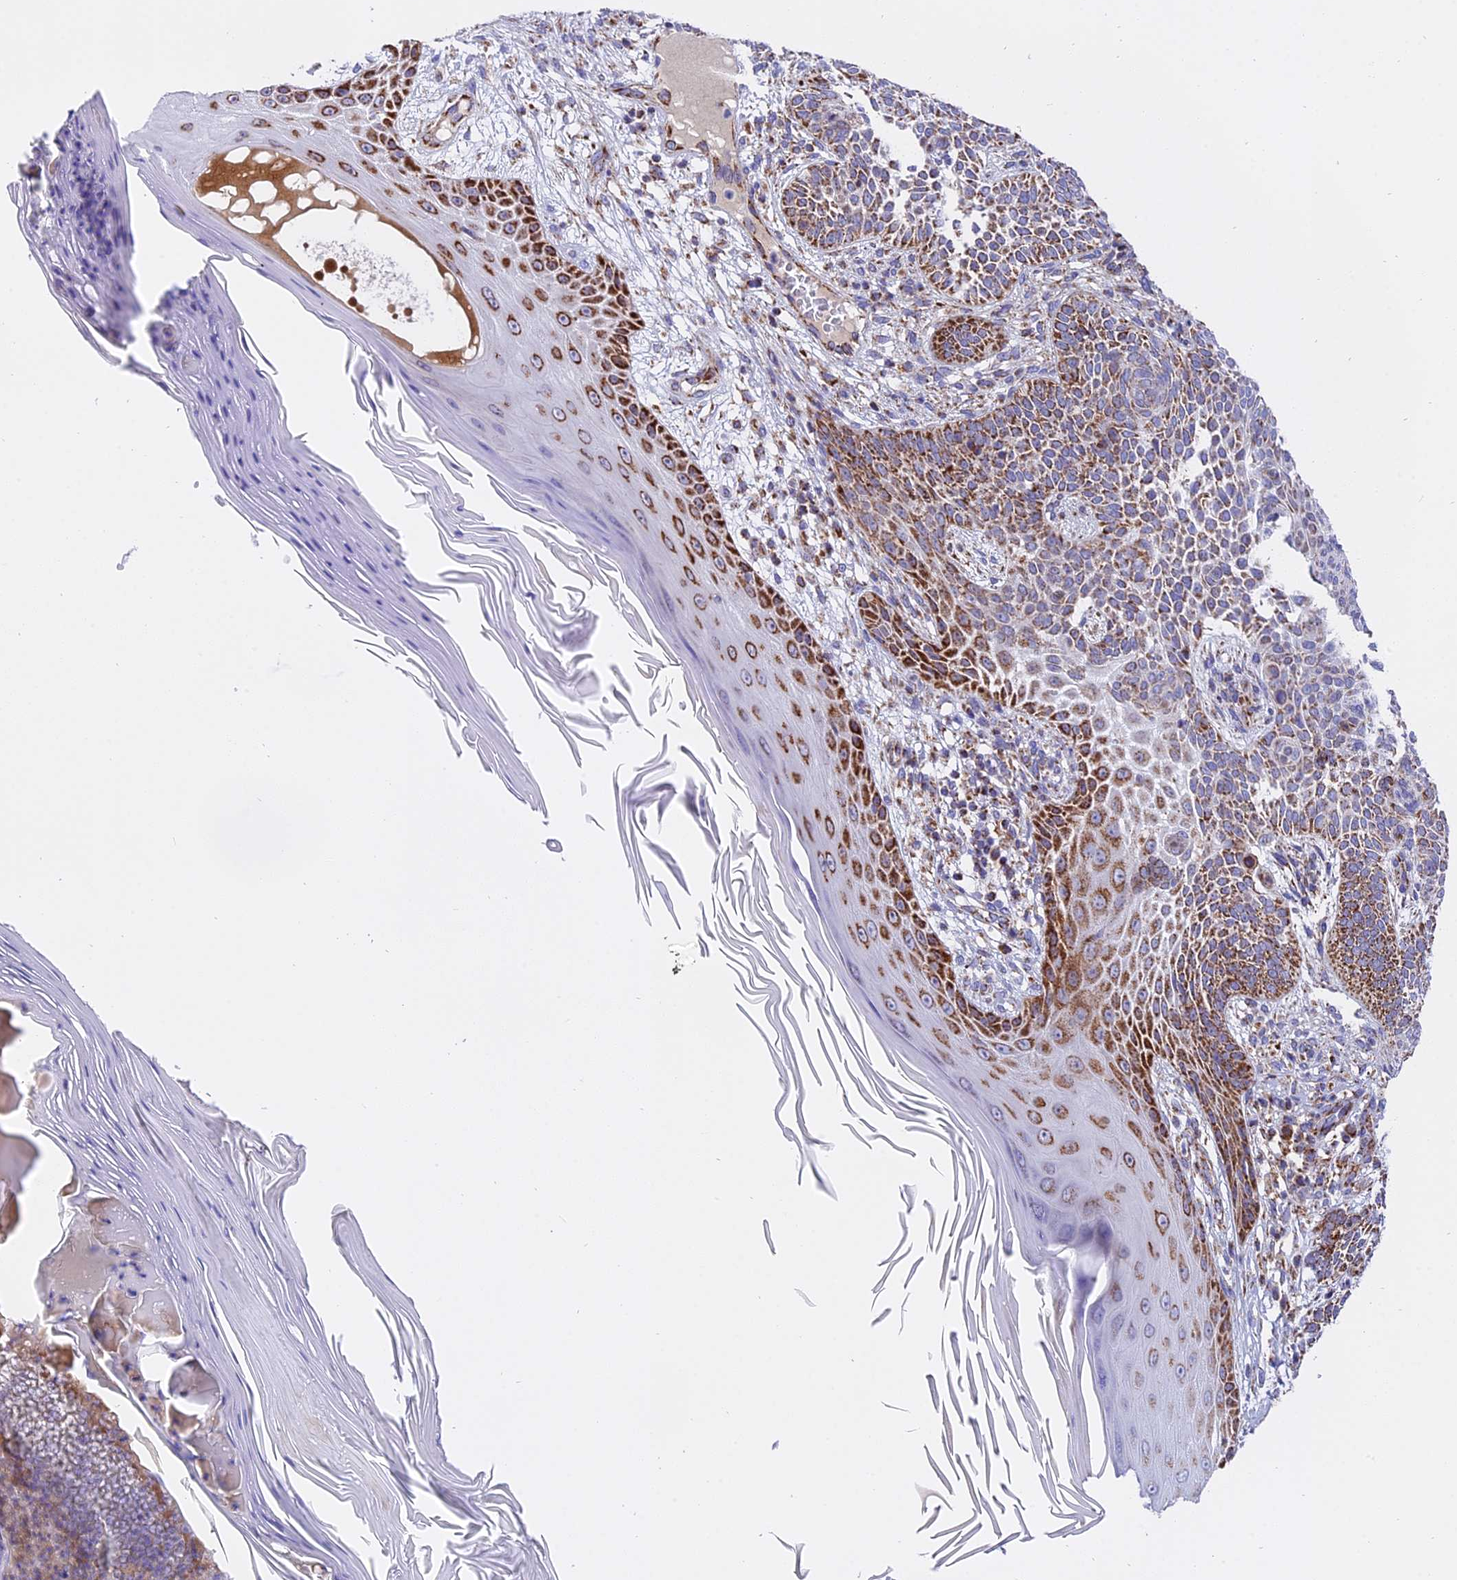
{"staining": {"intensity": "moderate", "quantity": "25%-75%", "location": "cytoplasmic/membranous"}, "tissue": "skin cancer", "cell_type": "Tumor cells", "image_type": "cancer", "snomed": [{"axis": "morphology", "description": "Basal cell carcinoma"}, {"axis": "topography", "description": "Skin"}], "caption": "Immunohistochemistry (DAB (3,3'-diaminobenzidine)) staining of skin cancer exhibits moderate cytoplasmic/membranous protein expression in approximately 25%-75% of tumor cells.", "gene": "MRPS34", "patient": {"sex": "male", "age": 85}}